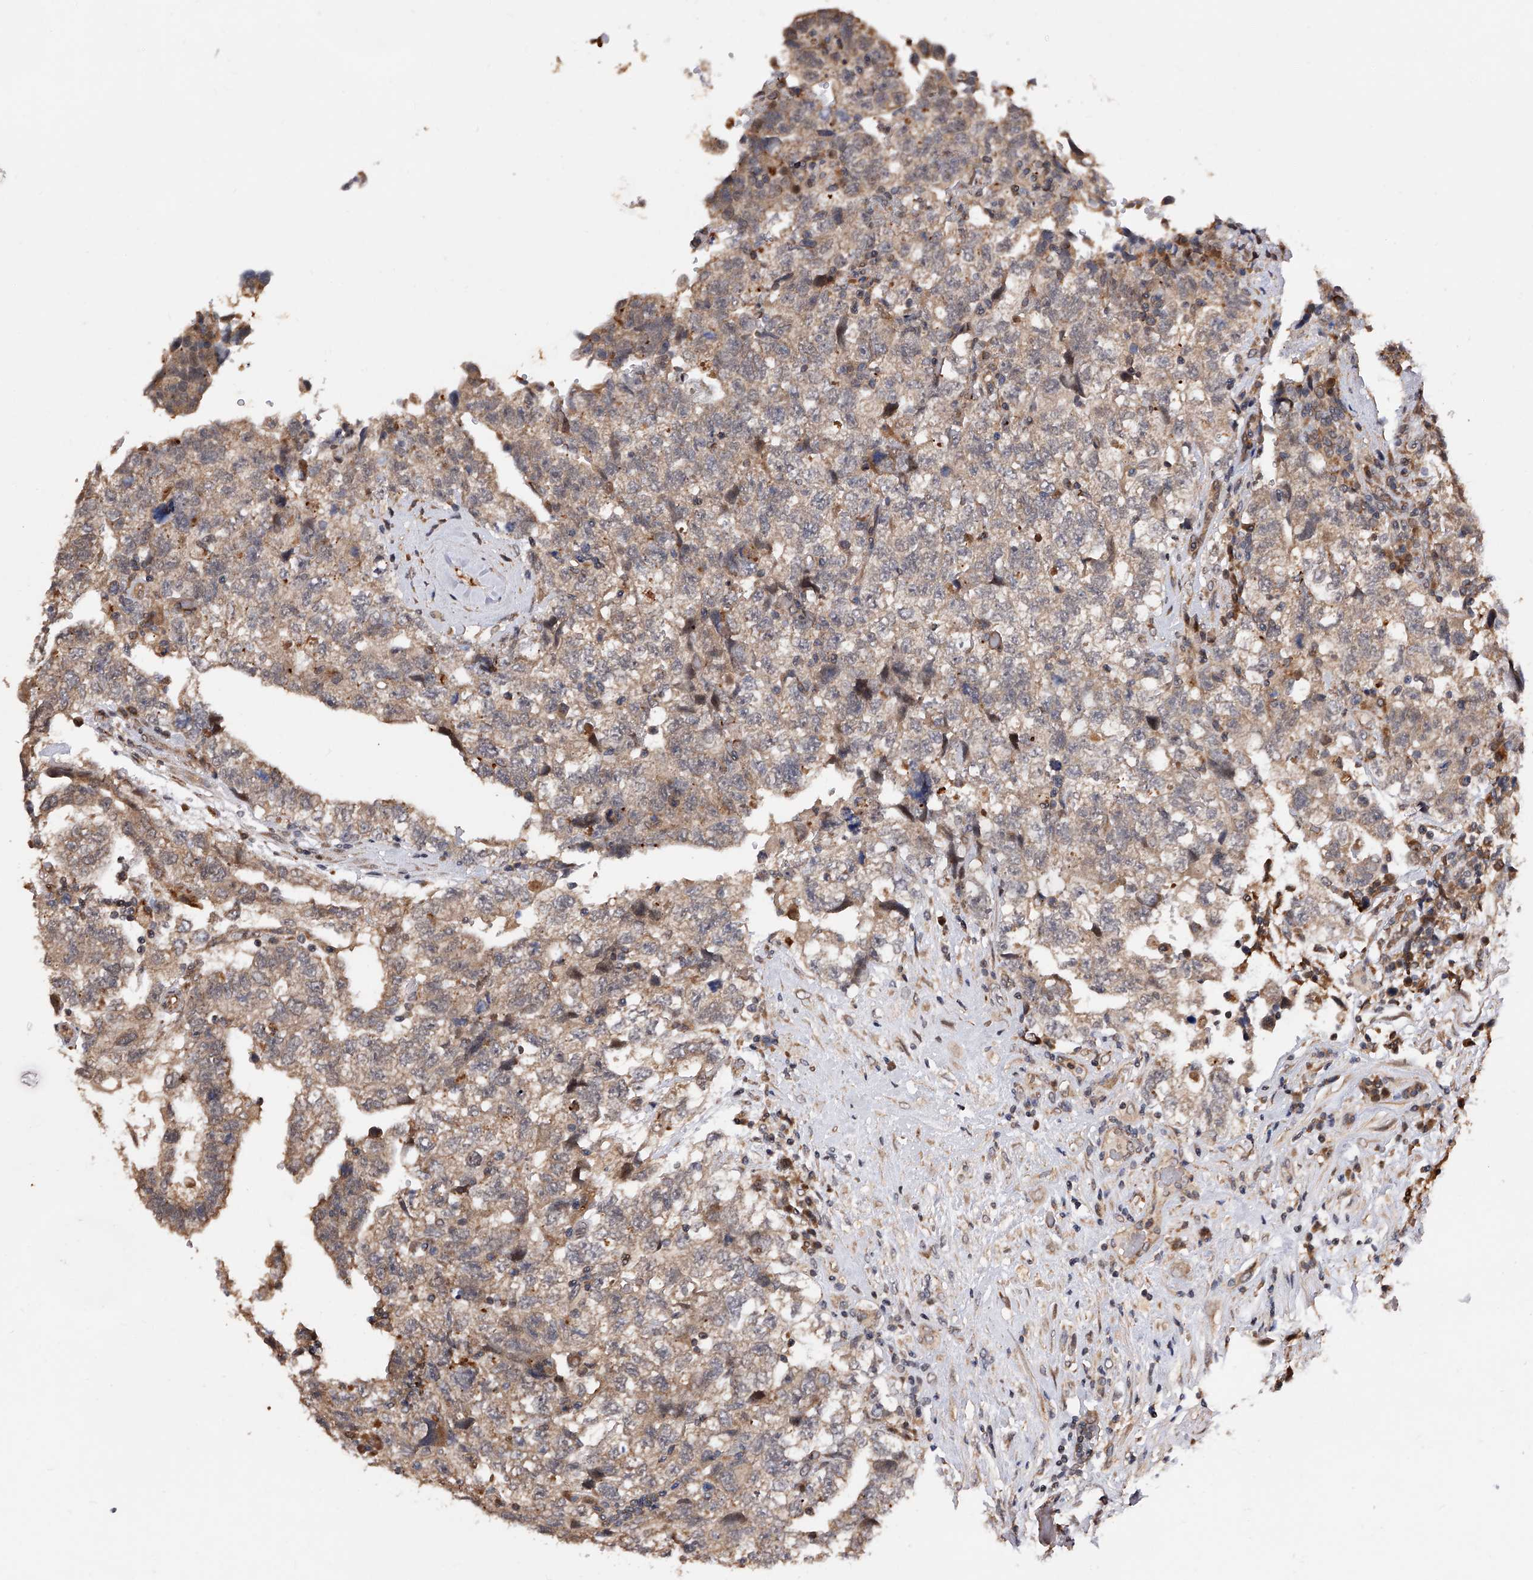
{"staining": {"intensity": "weak", "quantity": ">75%", "location": "cytoplasmic/membranous"}, "tissue": "testis cancer", "cell_type": "Tumor cells", "image_type": "cancer", "snomed": [{"axis": "morphology", "description": "Carcinoma, Embryonal, NOS"}, {"axis": "topography", "description": "Testis"}], "caption": "About >75% of tumor cells in testis cancer reveal weak cytoplasmic/membranous protein staining as visualized by brown immunohistochemical staining.", "gene": "GMDS", "patient": {"sex": "male", "age": 36}}